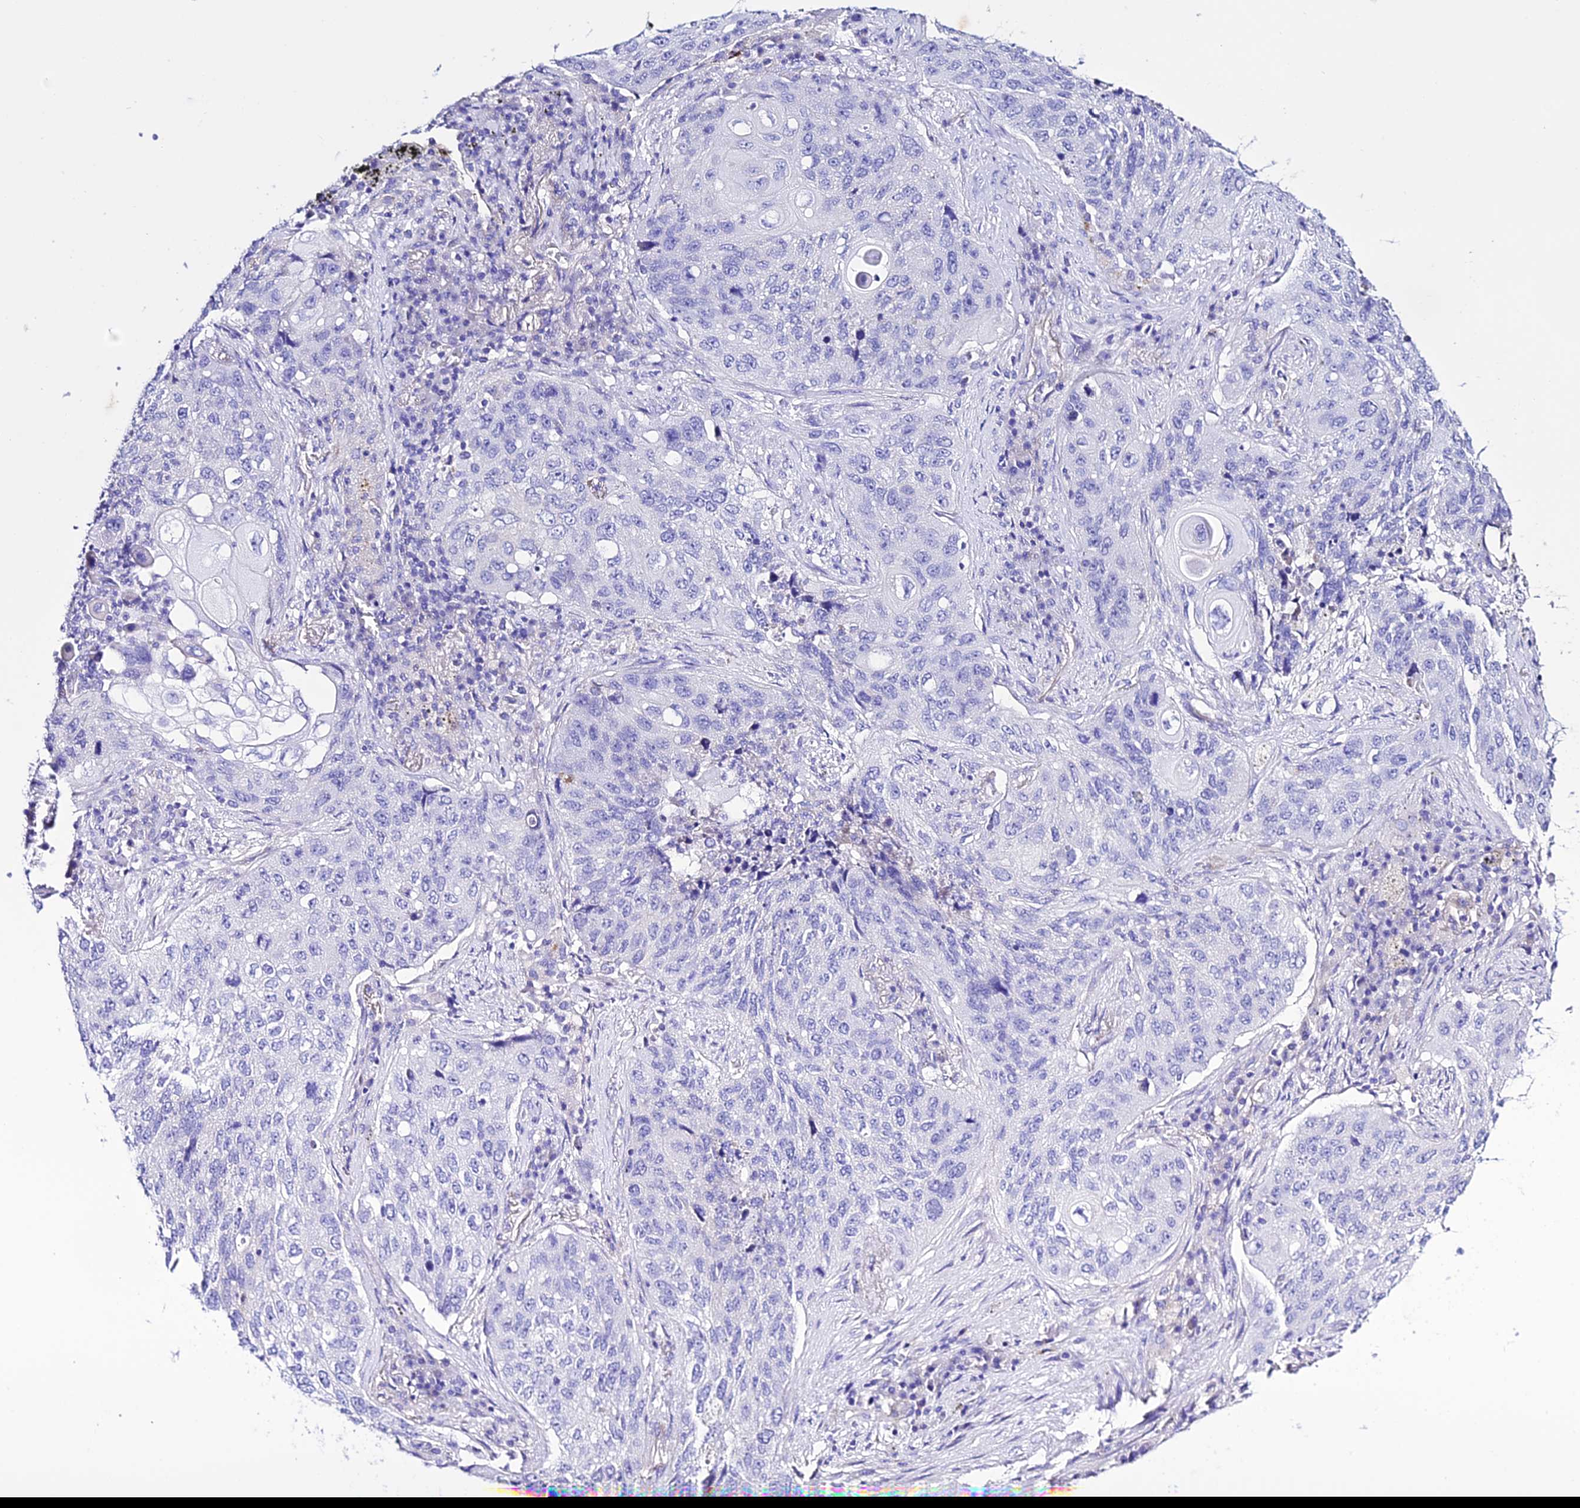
{"staining": {"intensity": "negative", "quantity": "none", "location": "none"}, "tissue": "lung cancer", "cell_type": "Tumor cells", "image_type": "cancer", "snomed": [{"axis": "morphology", "description": "Squamous cell carcinoma, NOS"}, {"axis": "topography", "description": "Lung"}], "caption": "Immunohistochemical staining of human lung squamous cell carcinoma reveals no significant staining in tumor cells.", "gene": "TMEM117", "patient": {"sex": "female", "age": 63}}